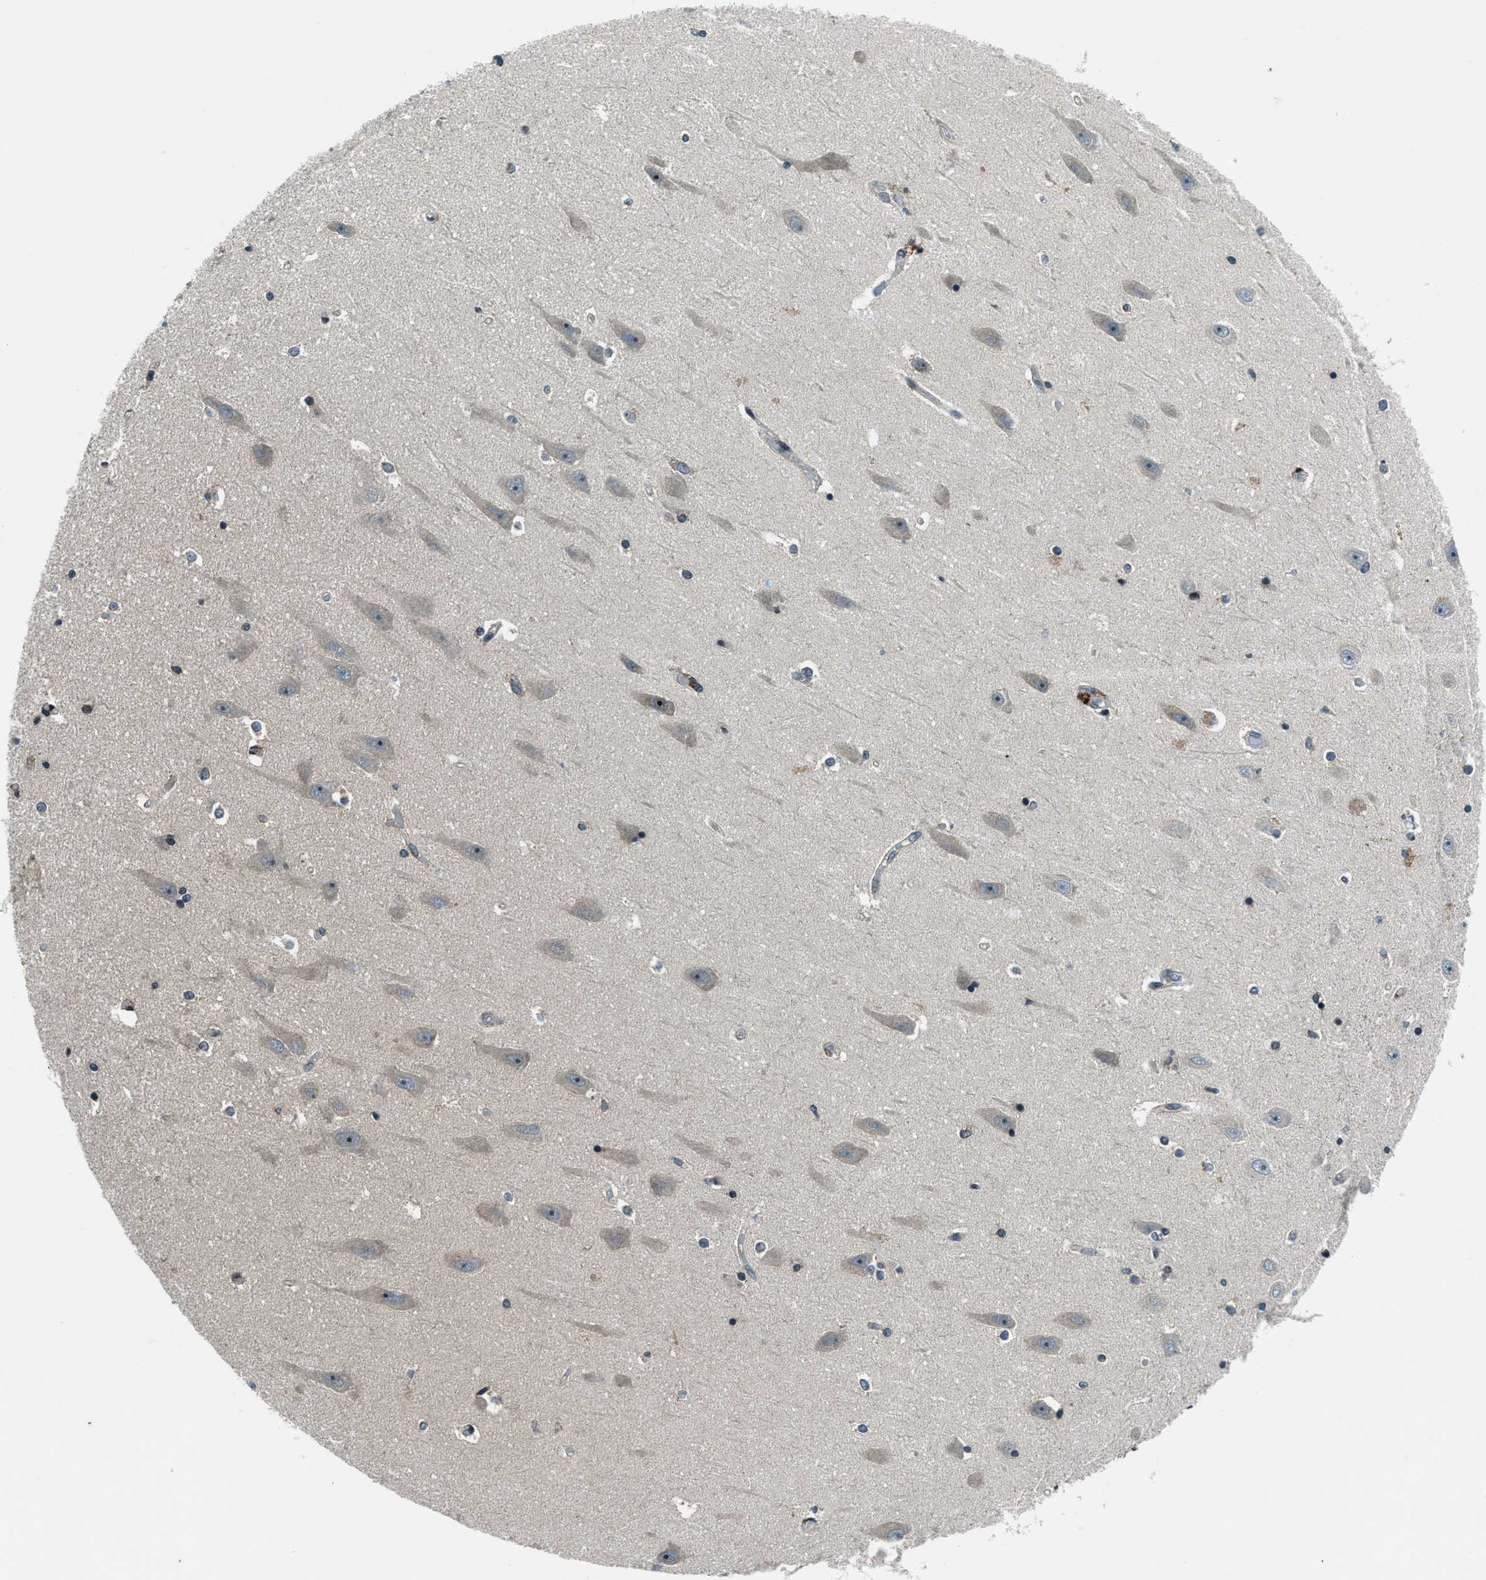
{"staining": {"intensity": "moderate", "quantity": "<25%", "location": "cytoplasmic/membranous"}, "tissue": "hippocampus", "cell_type": "Glial cells", "image_type": "normal", "snomed": [{"axis": "morphology", "description": "Normal tissue, NOS"}, {"axis": "topography", "description": "Hippocampus"}], "caption": "Moderate cytoplasmic/membranous expression for a protein is present in about <25% of glial cells of benign hippocampus using IHC.", "gene": "ACTL9", "patient": {"sex": "male", "age": 45}}